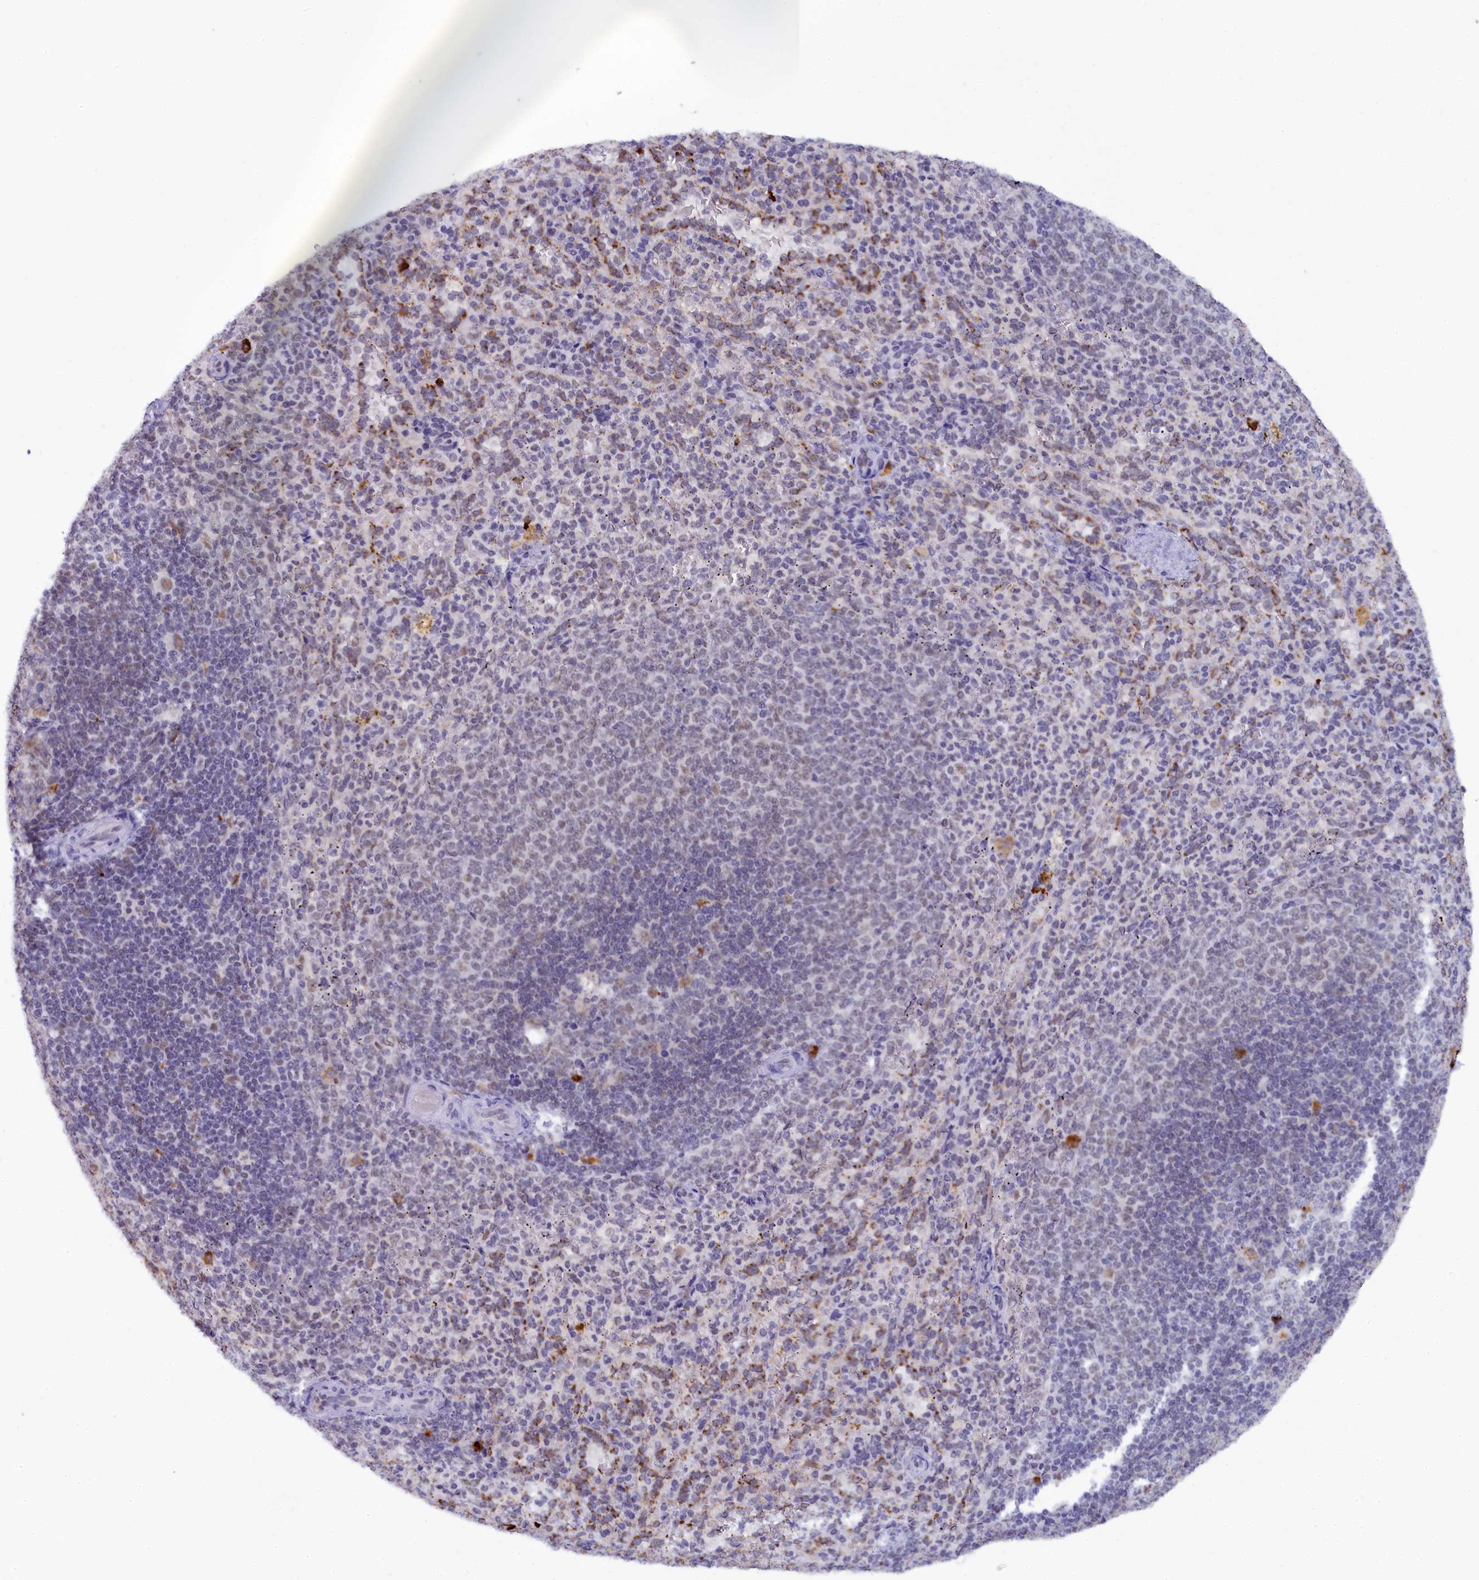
{"staining": {"intensity": "weak", "quantity": "<25%", "location": "nuclear"}, "tissue": "spleen", "cell_type": "Cells in red pulp", "image_type": "normal", "snomed": [{"axis": "morphology", "description": "Normal tissue, NOS"}, {"axis": "topography", "description": "Spleen"}], "caption": "Immunohistochemistry photomicrograph of unremarkable spleen stained for a protein (brown), which shows no positivity in cells in red pulp. (IHC, brightfield microscopy, high magnification).", "gene": "INTS14", "patient": {"sex": "female", "age": 21}}